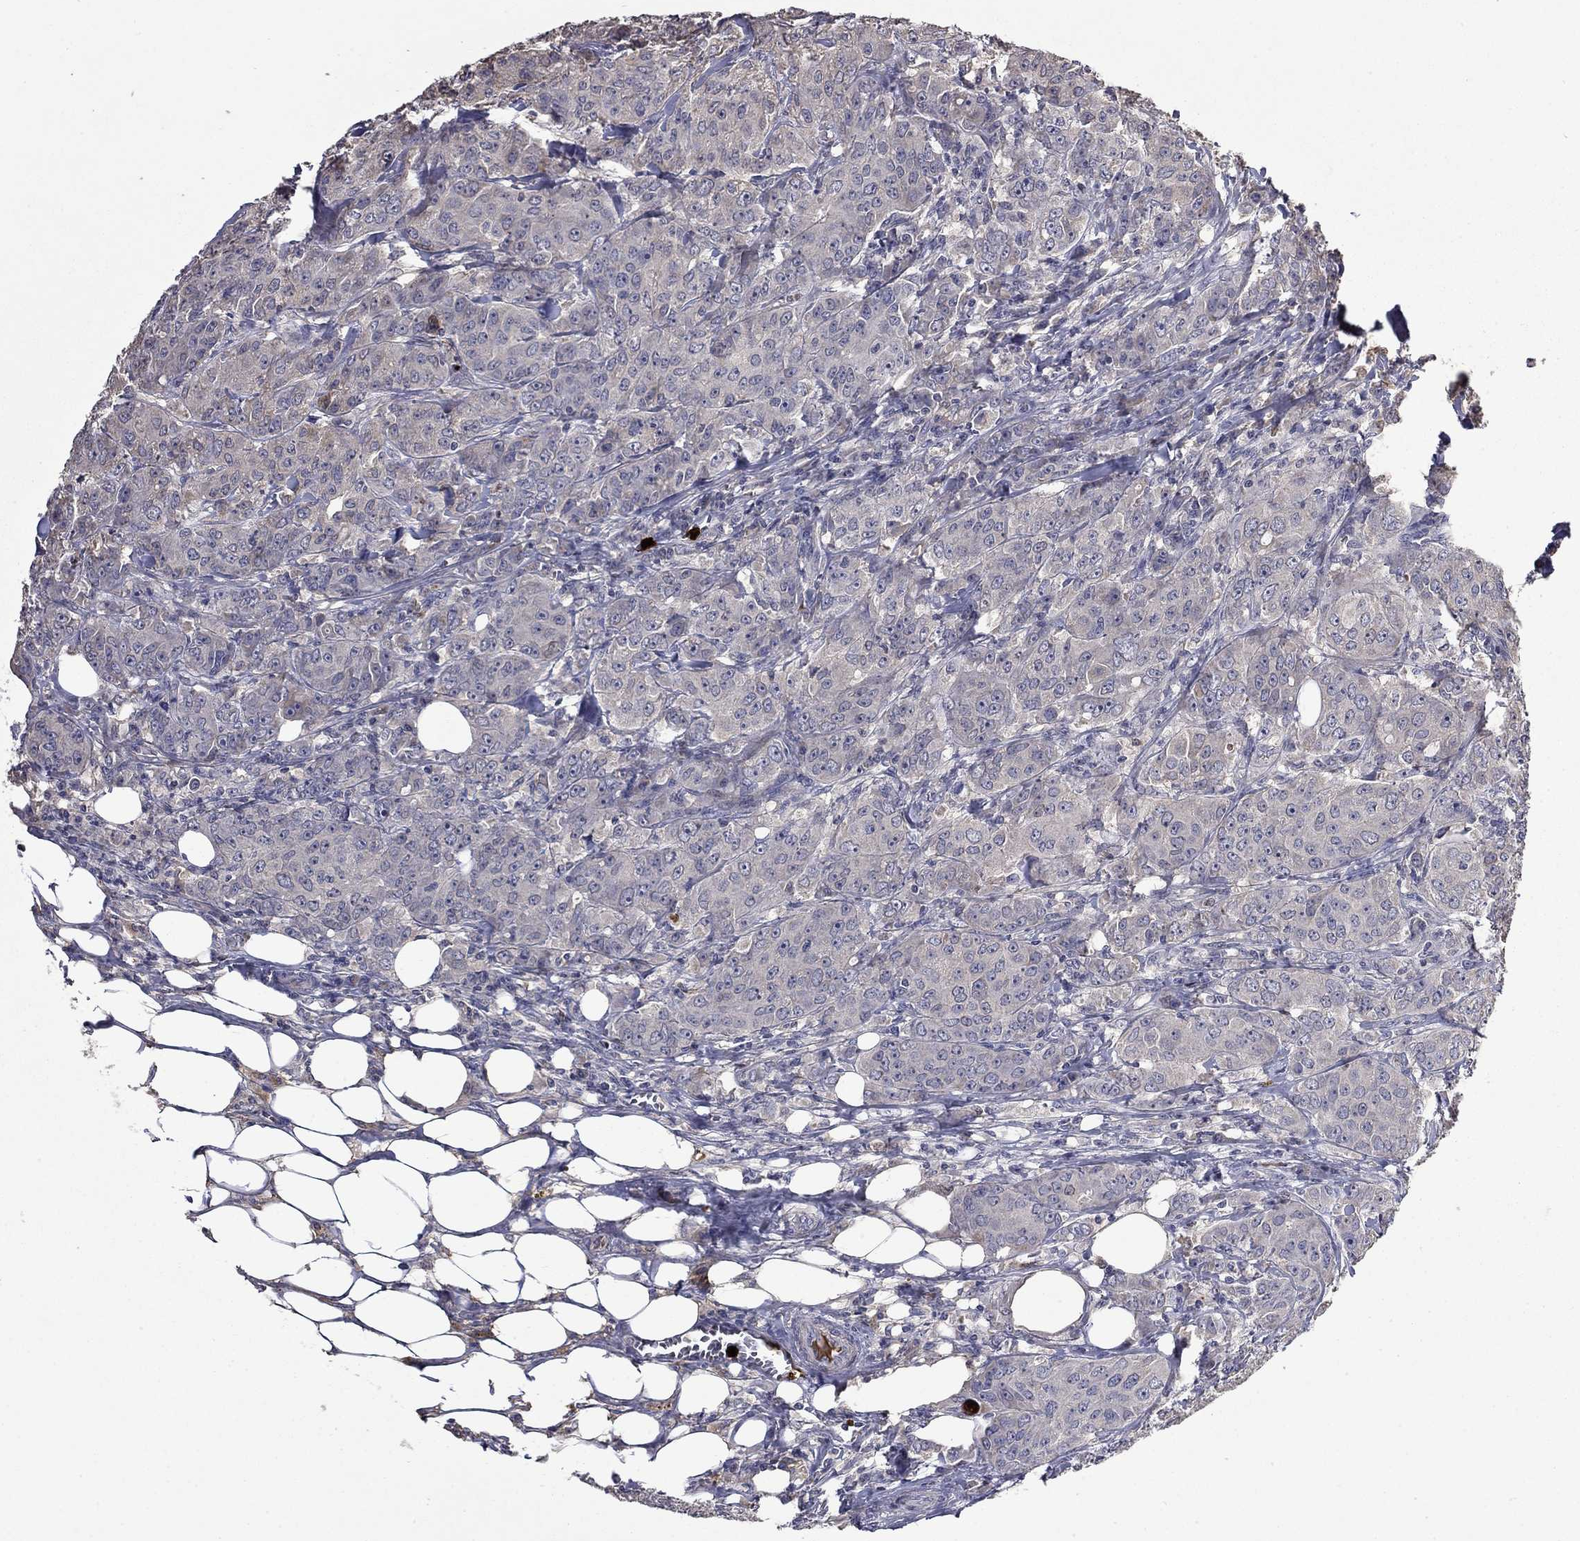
{"staining": {"intensity": "negative", "quantity": "none", "location": "none"}, "tissue": "breast cancer", "cell_type": "Tumor cells", "image_type": "cancer", "snomed": [{"axis": "morphology", "description": "Duct carcinoma"}, {"axis": "topography", "description": "Breast"}], "caption": "Human infiltrating ductal carcinoma (breast) stained for a protein using immunohistochemistry reveals no positivity in tumor cells.", "gene": "SATB1", "patient": {"sex": "female", "age": 43}}